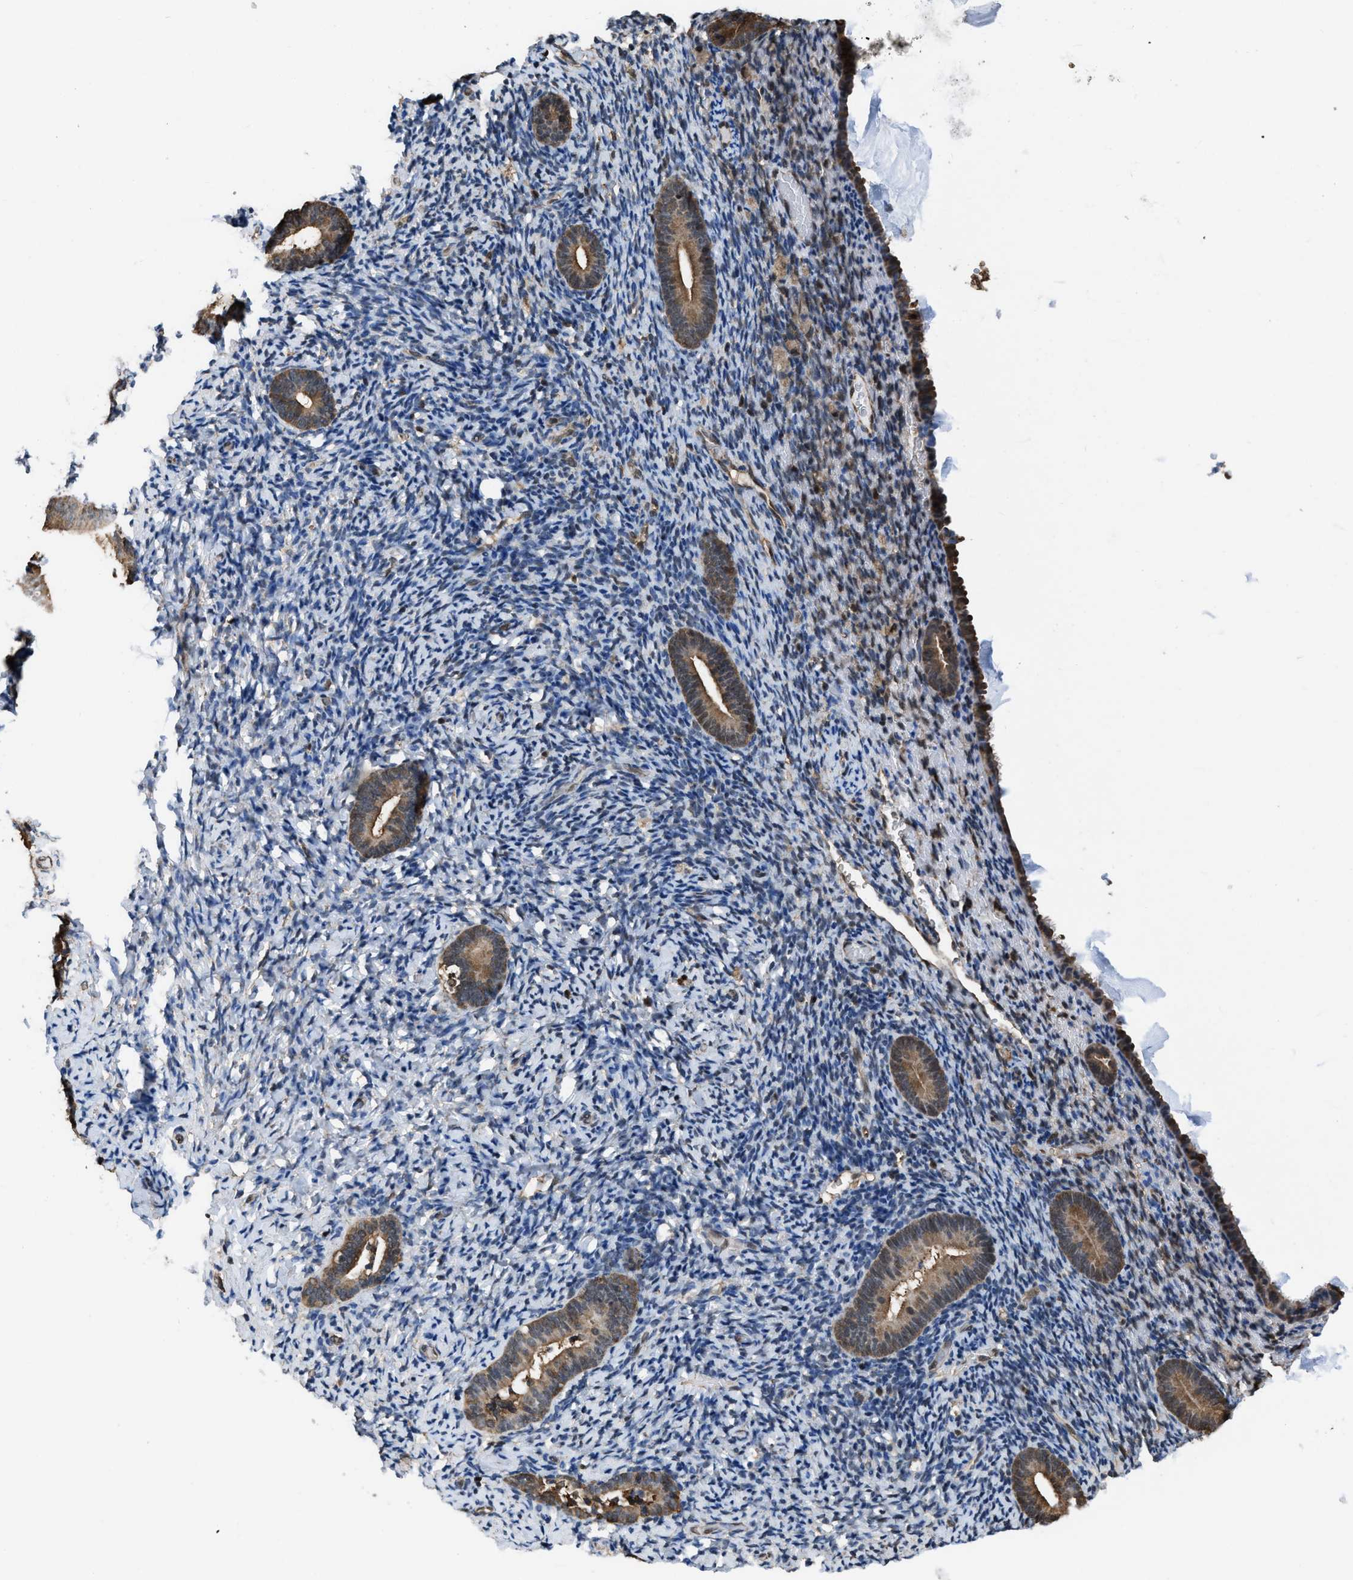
{"staining": {"intensity": "moderate", "quantity": "25%-75%", "location": "nuclear"}, "tissue": "endometrium", "cell_type": "Cells in endometrial stroma", "image_type": "normal", "snomed": [{"axis": "morphology", "description": "Normal tissue, NOS"}, {"axis": "topography", "description": "Endometrium"}], "caption": "Brown immunohistochemical staining in benign human endometrium demonstrates moderate nuclear positivity in approximately 25%-75% of cells in endometrial stroma. Nuclei are stained in blue.", "gene": "FNTA", "patient": {"sex": "female", "age": 51}}